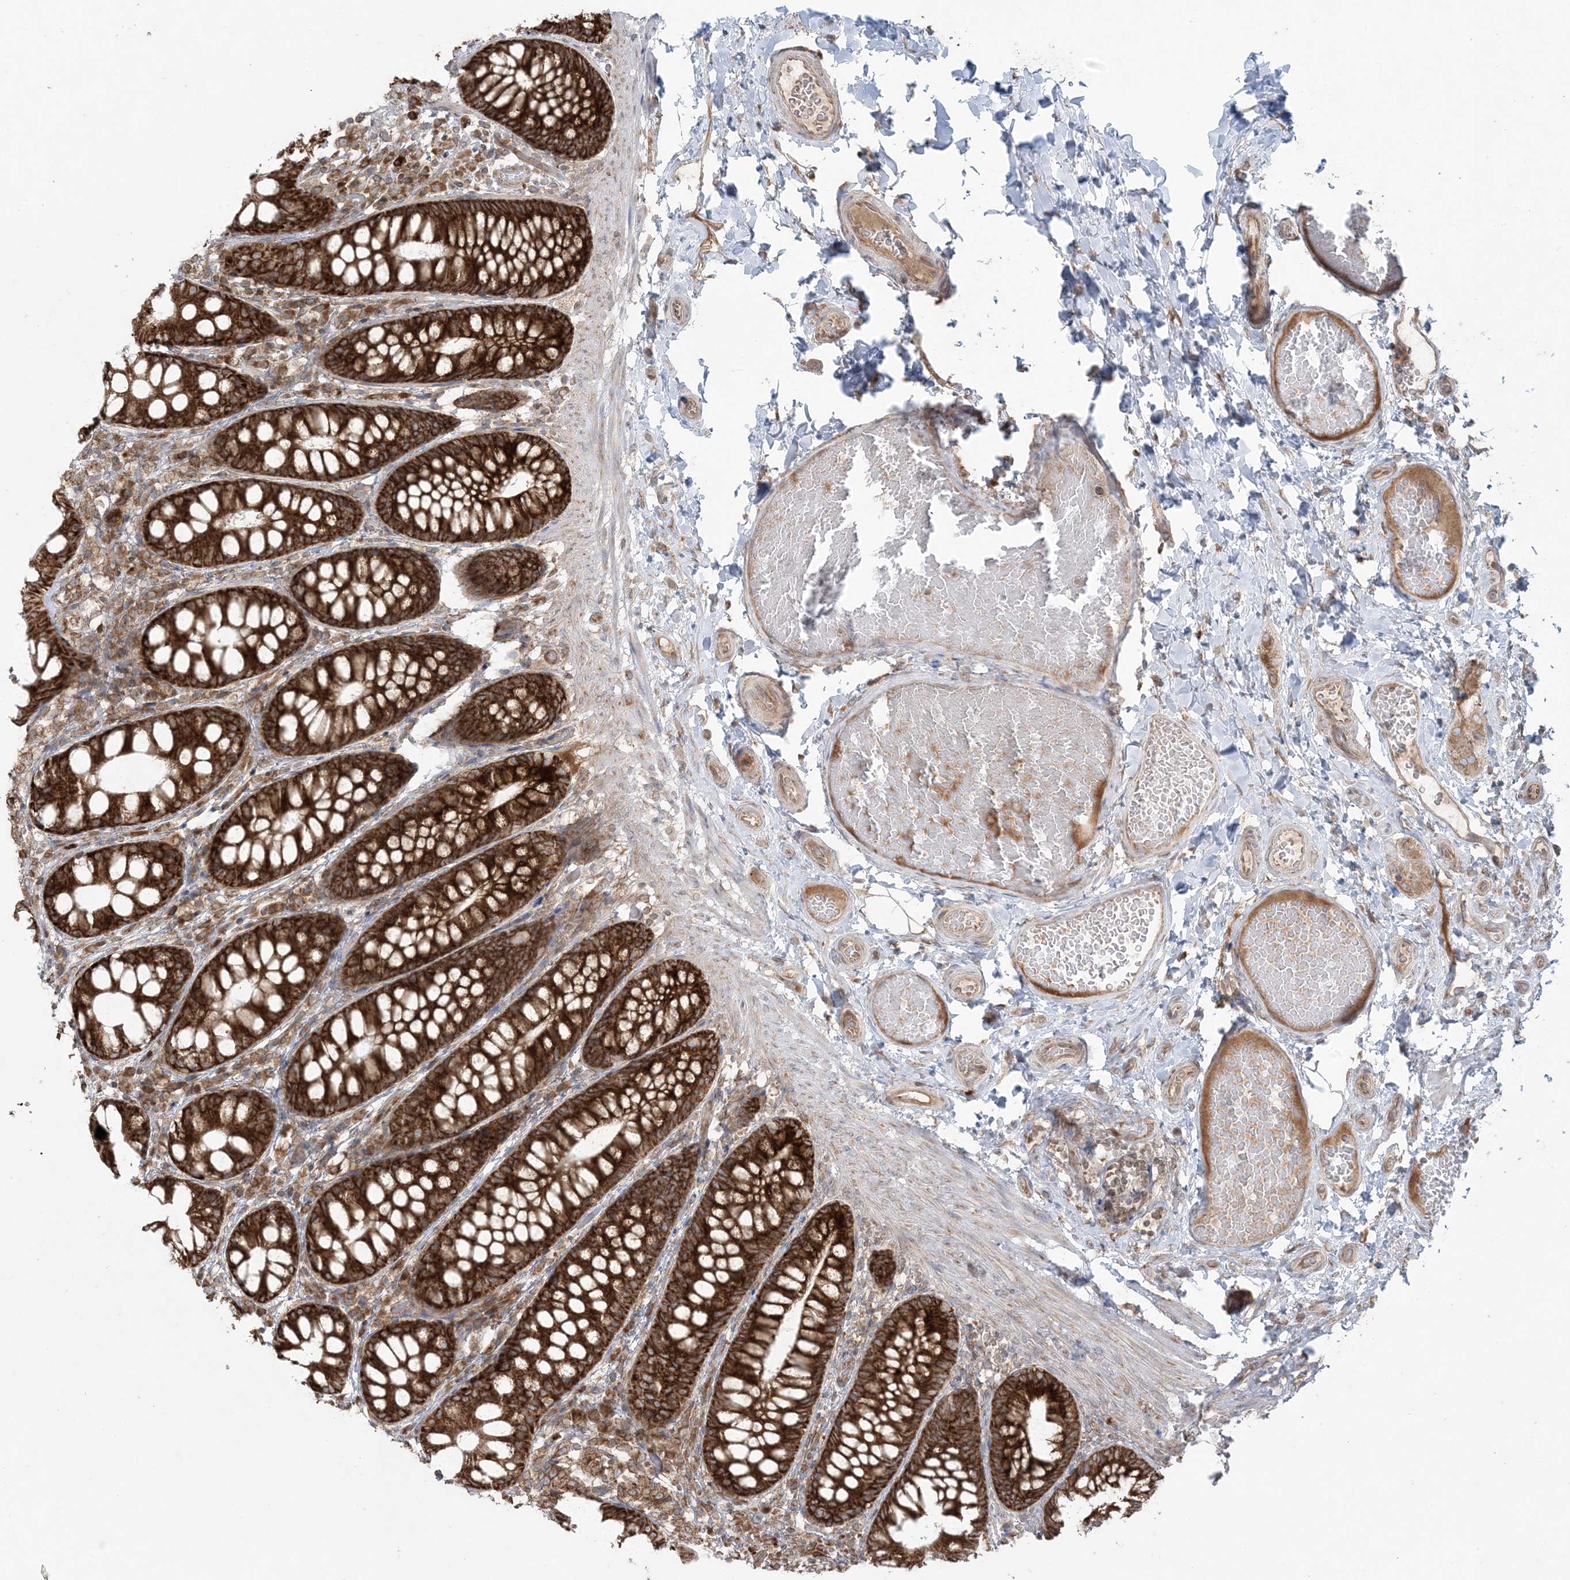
{"staining": {"intensity": "weak", "quantity": ">75%", "location": "cytoplasmic/membranous"}, "tissue": "colon", "cell_type": "Endothelial cells", "image_type": "normal", "snomed": [{"axis": "morphology", "description": "Normal tissue, NOS"}, {"axis": "topography", "description": "Colon"}], "caption": "Endothelial cells show low levels of weak cytoplasmic/membranous expression in about >75% of cells in benign colon. (IHC, brightfield microscopy, high magnification).", "gene": "UBXN4", "patient": {"sex": "male", "age": 47}}